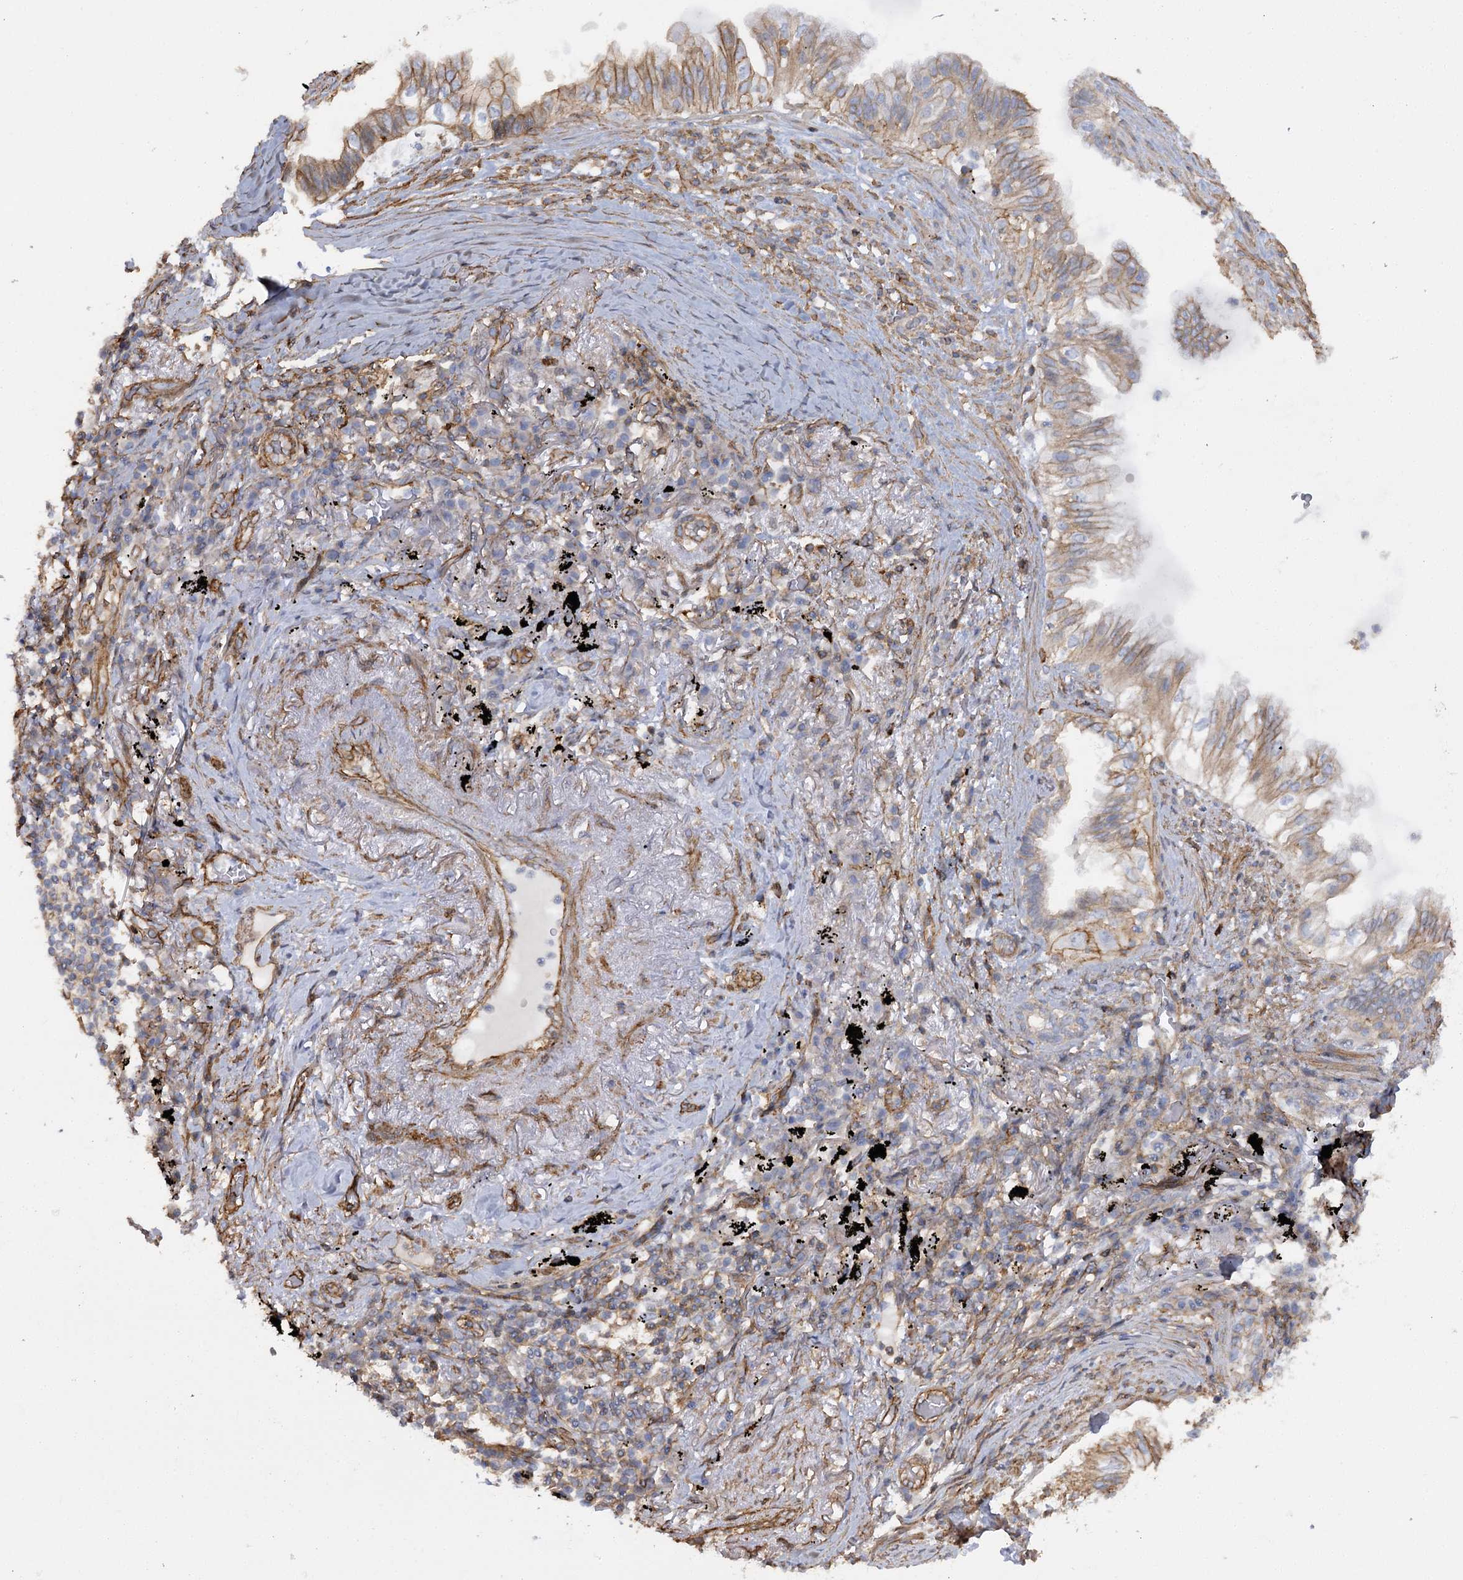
{"staining": {"intensity": "weak", "quantity": "25%-75%", "location": "cytoplasmic/membranous"}, "tissue": "lung cancer", "cell_type": "Tumor cells", "image_type": "cancer", "snomed": [{"axis": "morphology", "description": "Adenocarcinoma, NOS"}, {"axis": "topography", "description": "Lung"}], "caption": "A brown stain shows weak cytoplasmic/membranous staining of a protein in human adenocarcinoma (lung) tumor cells.", "gene": "SYNPO2", "patient": {"sex": "female", "age": 70}}